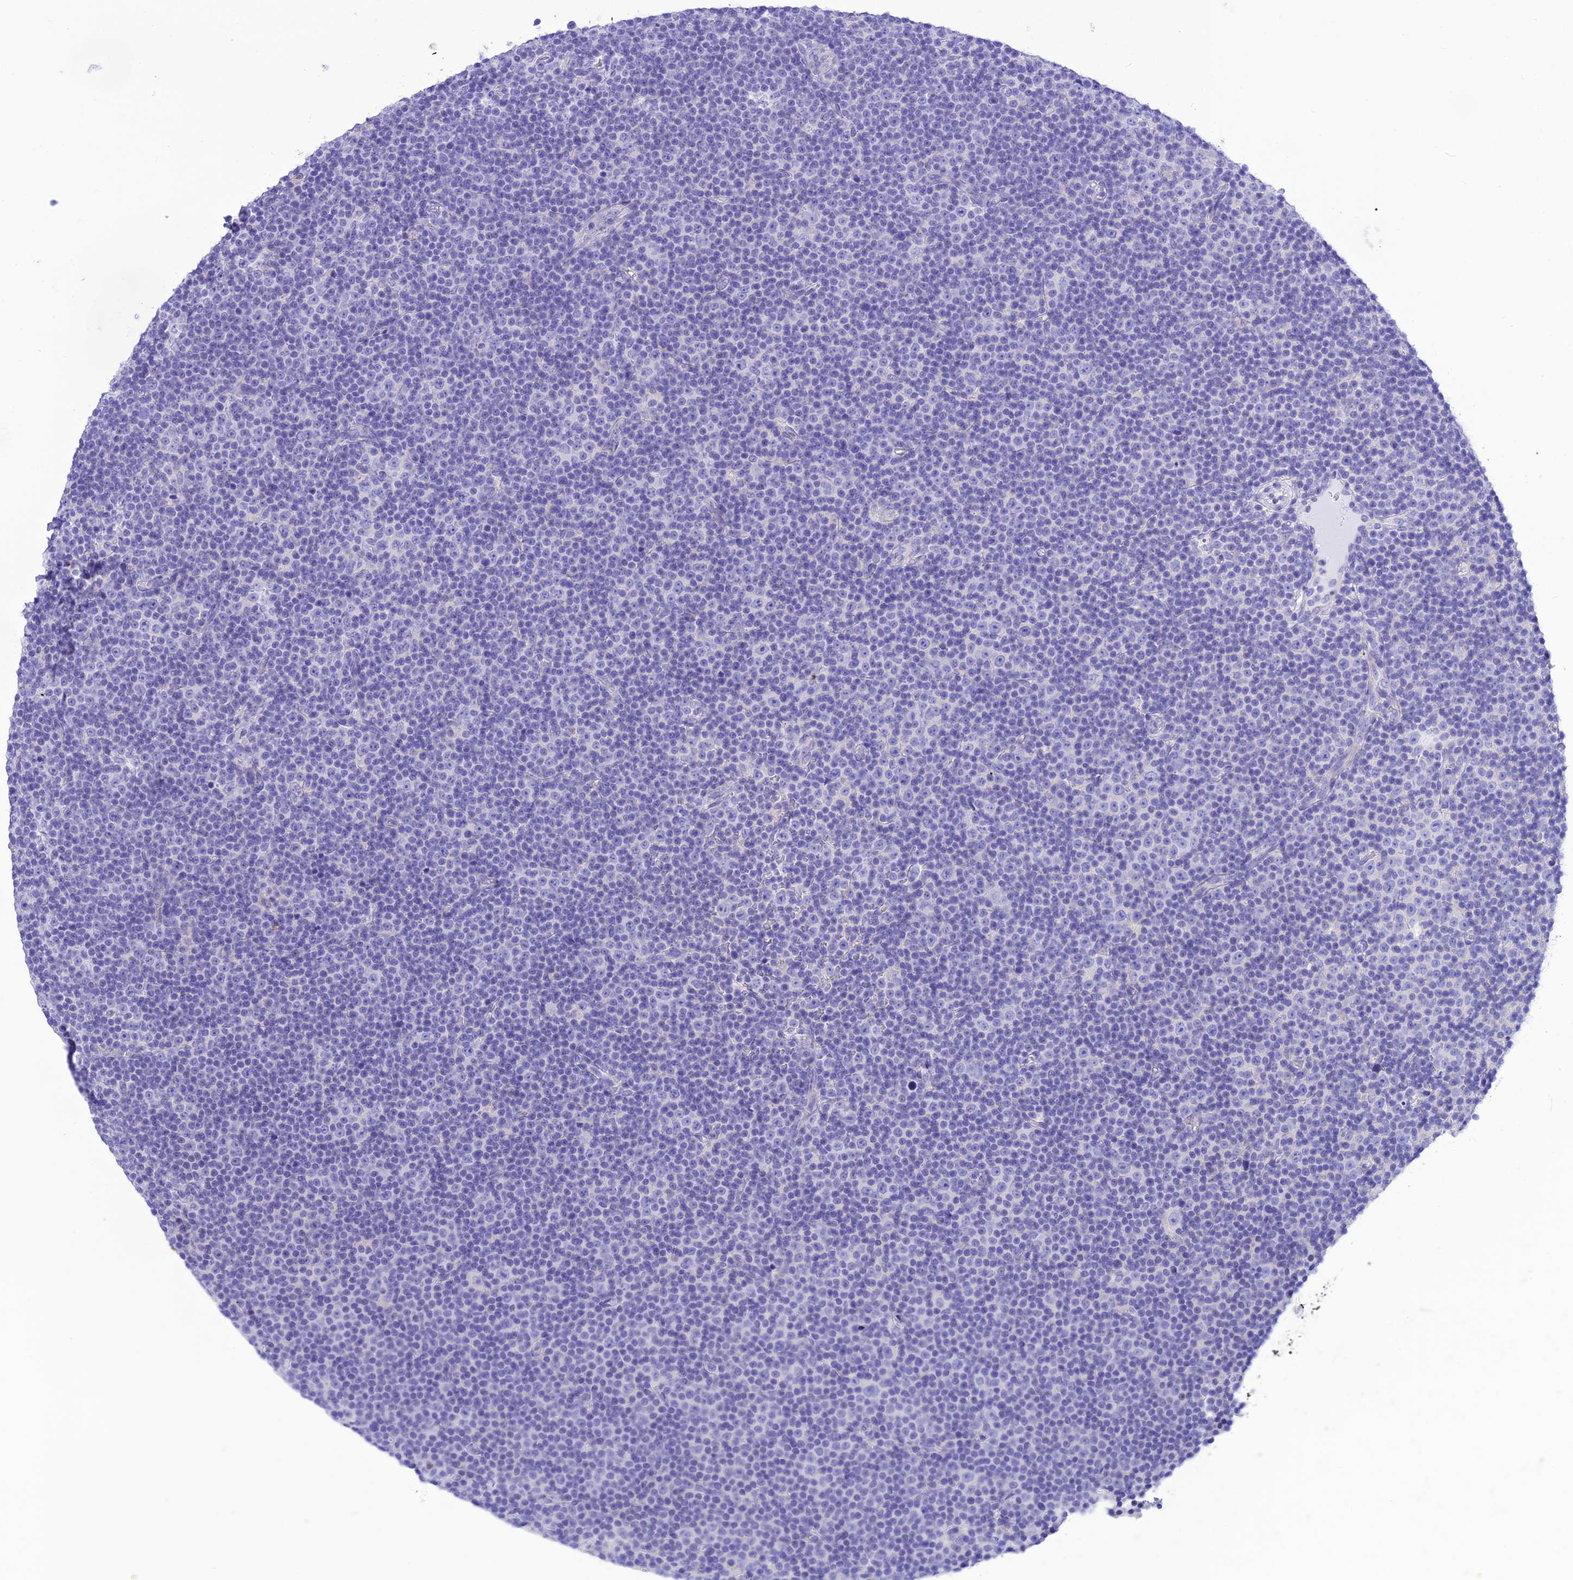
{"staining": {"intensity": "negative", "quantity": "none", "location": "none"}, "tissue": "lymphoma", "cell_type": "Tumor cells", "image_type": "cancer", "snomed": [{"axis": "morphology", "description": "Malignant lymphoma, non-Hodgkin's type, Low grade"}, {"axis": "topography", "description": "Lymph node"}], "caption": "High magnification brightfield microscopy of lymphoma stained with DAB (brown) and counterstained with hematoxylin (blue): tumor cells show no significant positivity. (Immunohistochemistry (ihc), brightfield microscopy, high magnification).", "gene": "VPS52", "patient": {"sex": "female", "age": 67}}